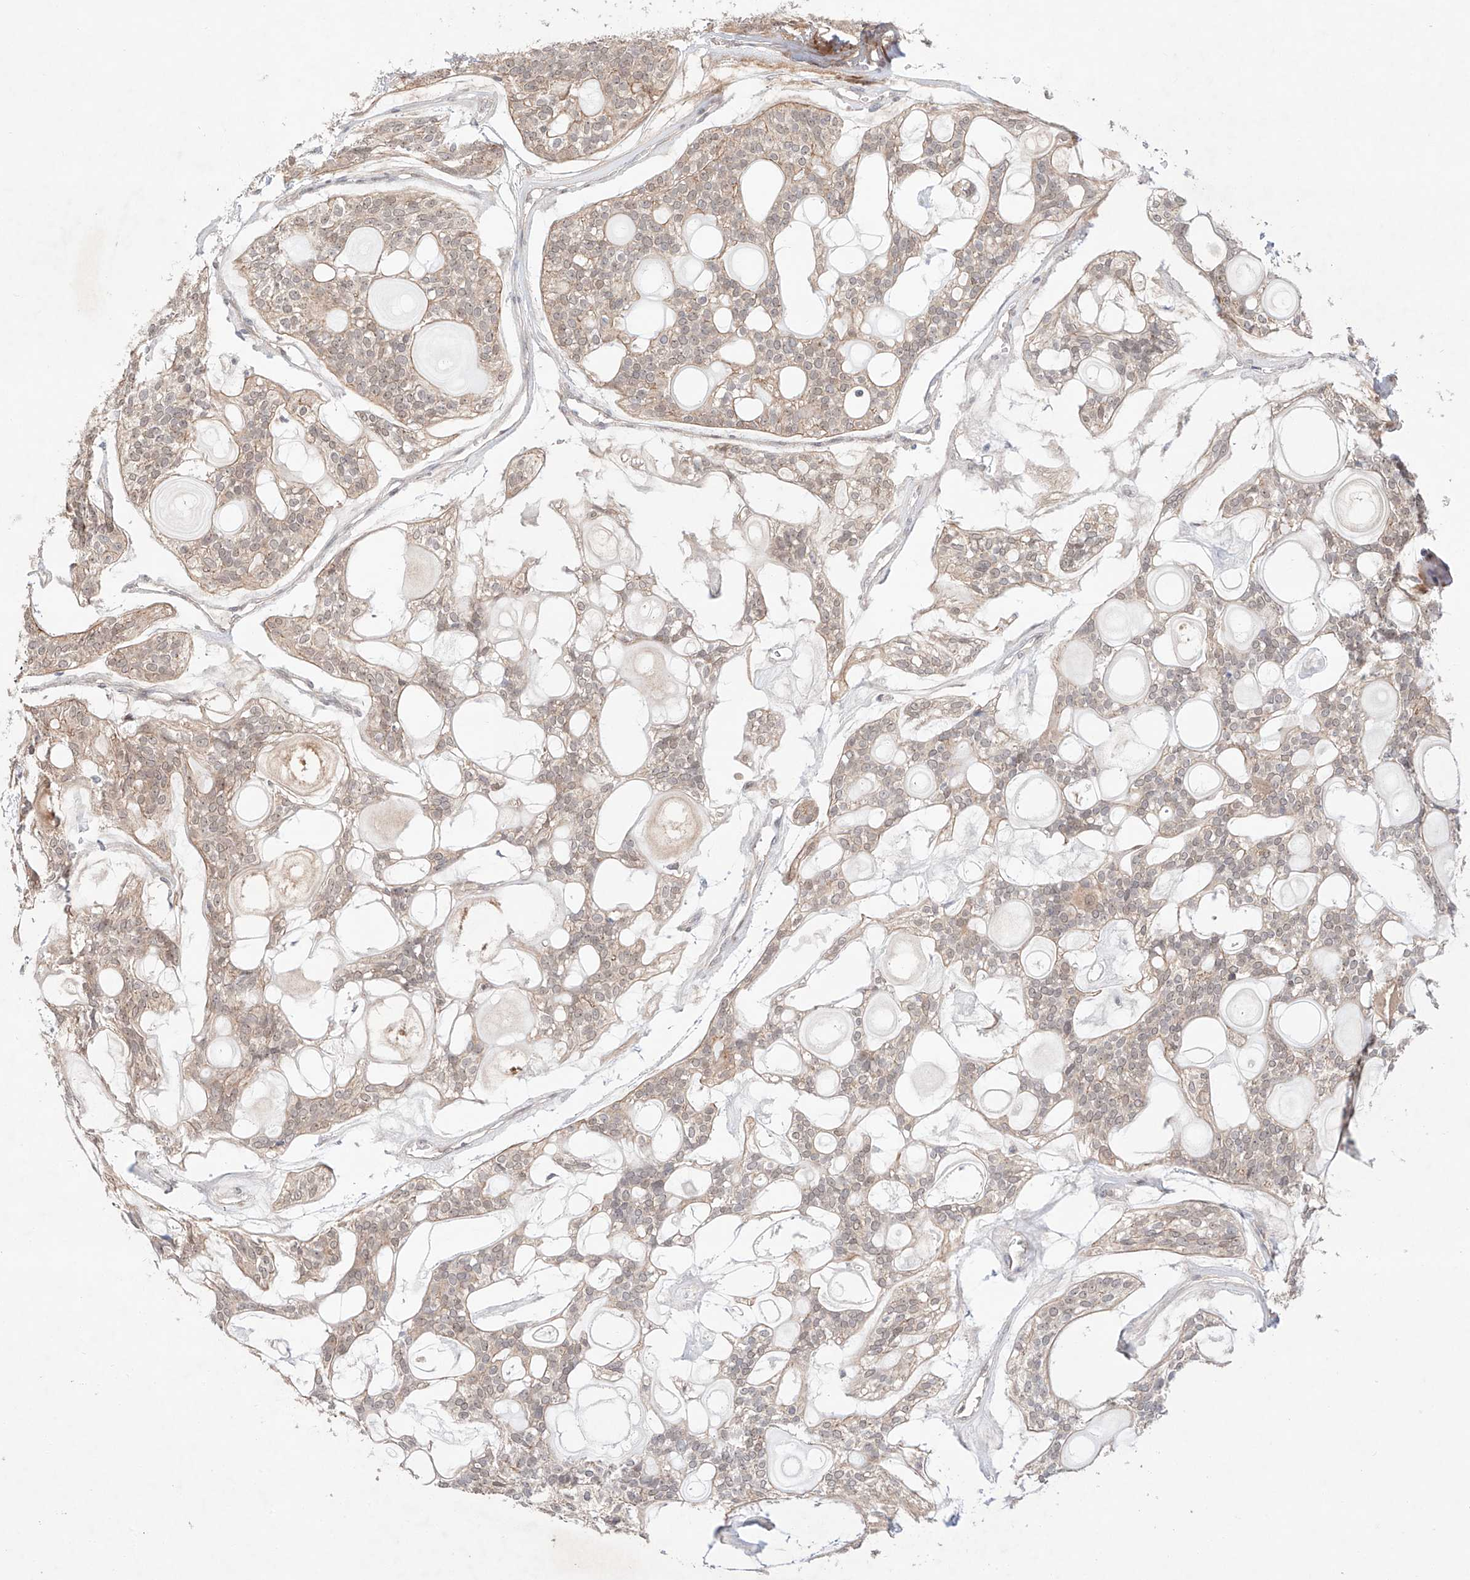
{"staining": {"intensity": "weak", "quantity": "25%-75%", "location": "cytoplasmic/membranous"}, "tissue": "head and neck cancer", "cell_type": "Tumor cells", "image_type": "cancer", "snomed": [{"axis": "morphology", "description": "Adenocarcinoma, NOS"}, {"axis": "topography", "description": "Head-Neck"}], "caption": "Adenocarcinoma (head and neck) was stained to show a protein in brown. There is low levels of weak cytoplasmic/membranous positivity in about 25%-75% of tumor cells. (DAB (3,3'-diaminobenzidine) IHC, brown staining for protein, blue staining for nuclei).", "gene": "TSR2", "patient": {"sex": "male", "age": 66}}